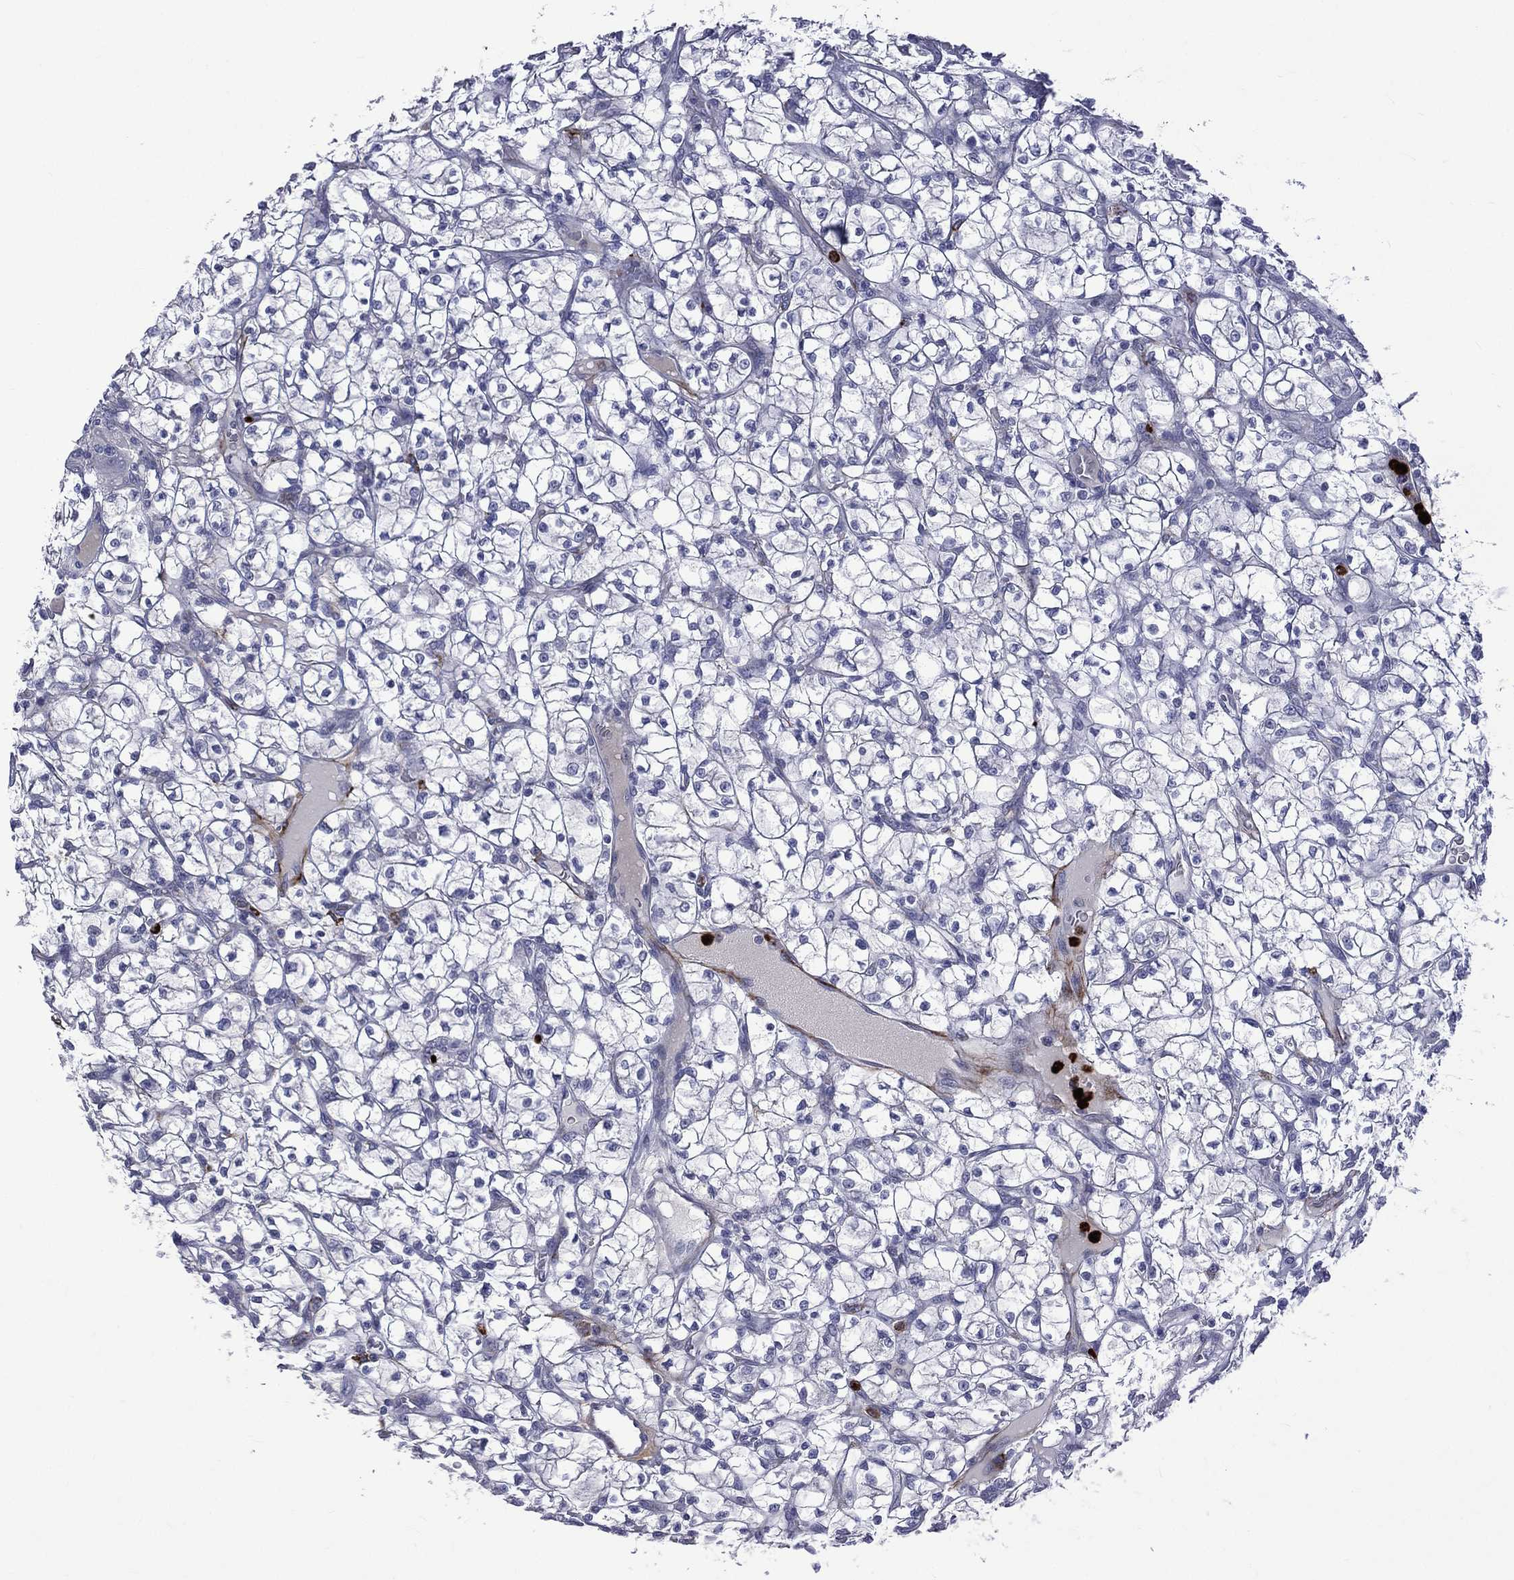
{"staining": {"intensity": "negative", "quantity": "none", "location": "none"}, "tissue": "renal cancer", "cell_type": "Tumor cells", "image_type": "cancer", "snomed": [{"axis": "morphology", "description": "Adenocarcinoma, NOS"}, {"axis": "topography", "description": "Kidney"}], "caption": "An immunohistochemistry histopathology image of renal cancer (adenocarcinoma) is shown. There is no staining in tumor cells of renal cancer (adenocarcinoma). (Brightfield microscopy of DAB (3,3'-diaminobenzidine) IHC at high magnification).", "gene": "ELANE", "patient": {"sex": "female", "age": 64}}